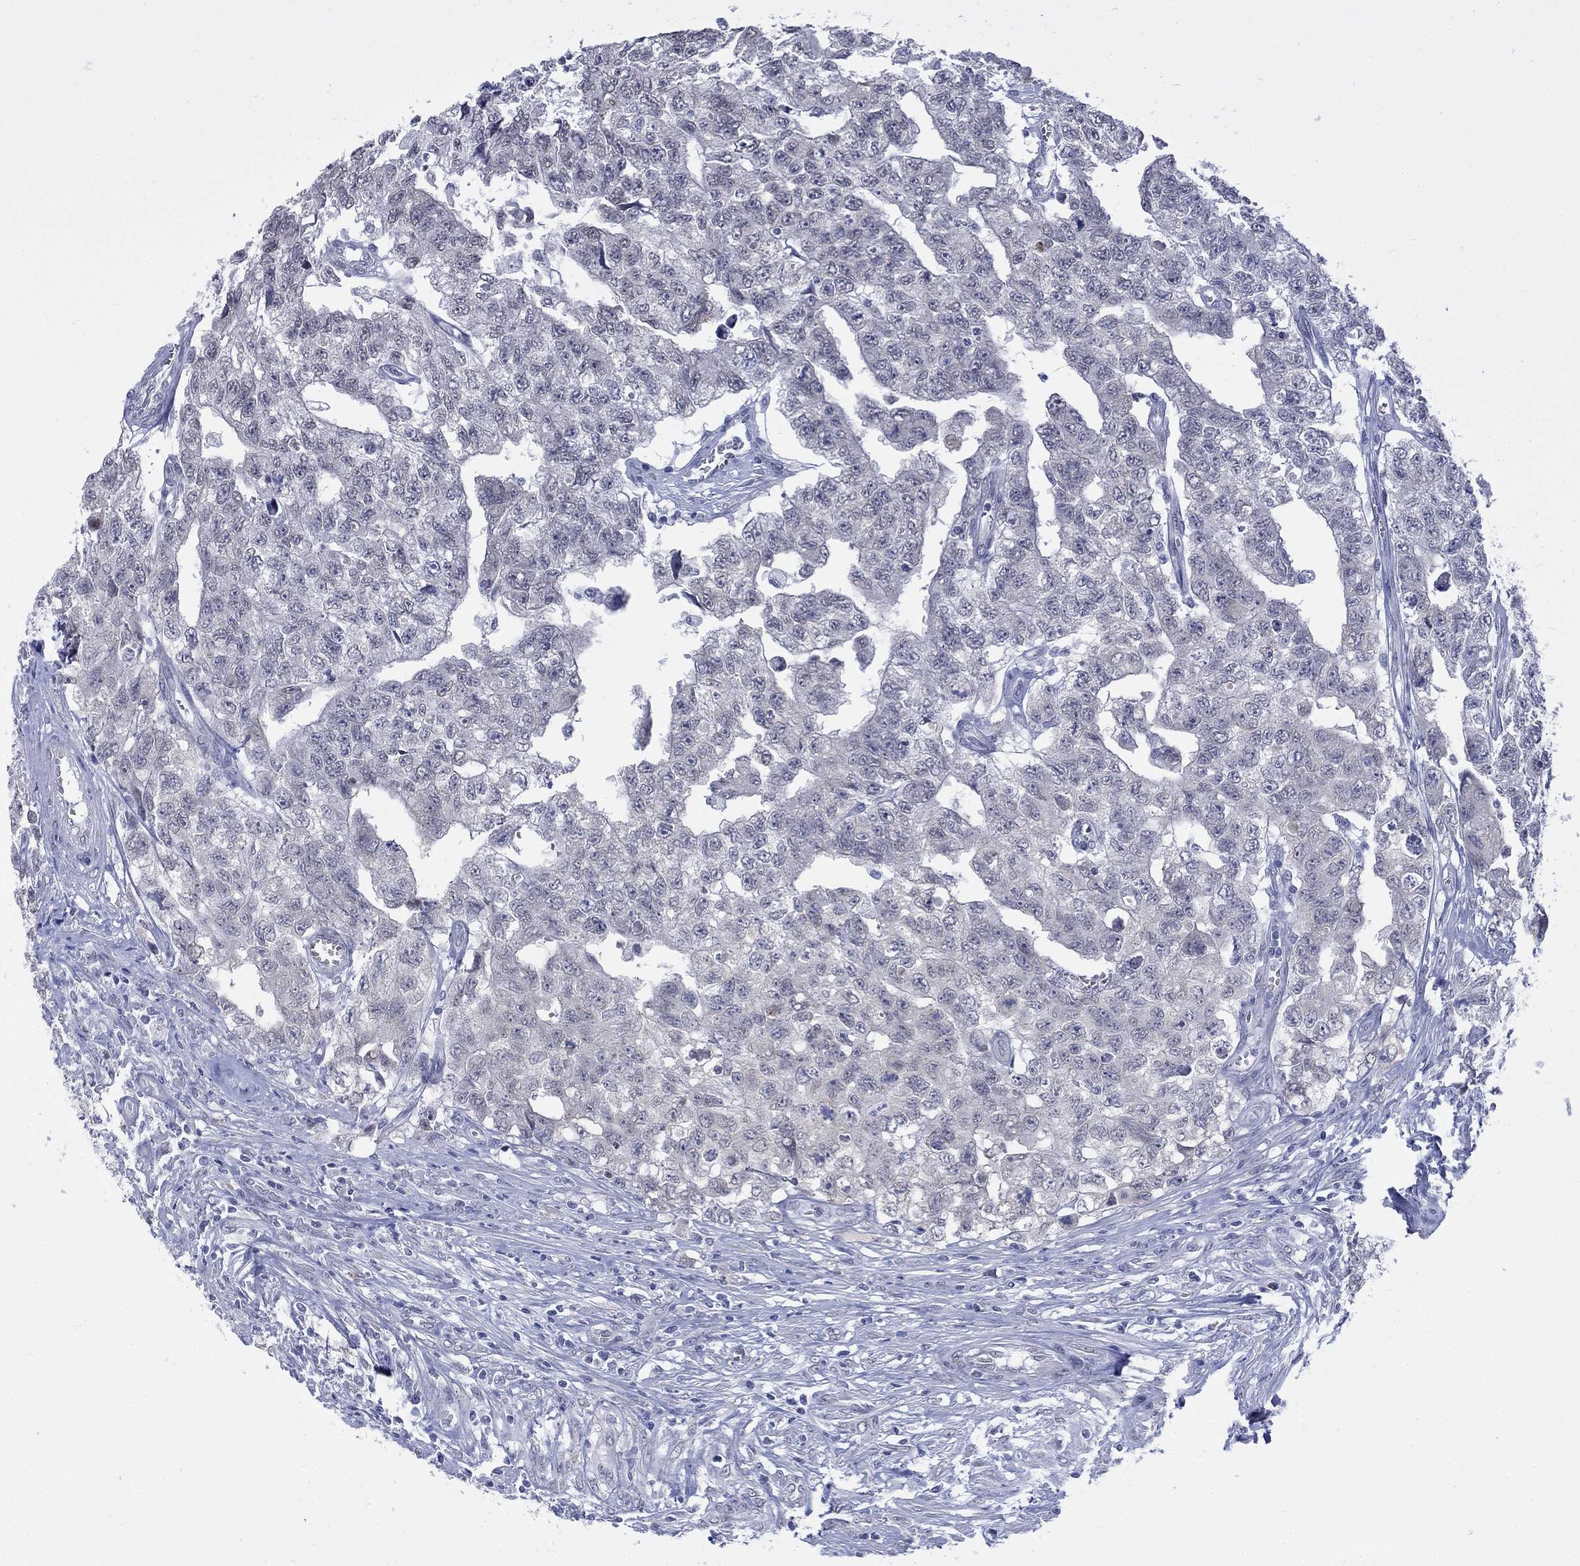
{"staining": {"intensity": "negative", "quantity": "none", "location": "none"}, "tissue": "testis cancer", "cell_type": "Tumor cells", "image_type": "cancer", "snomed": [{"axis": "morphology", "description": "Carcinoma, Embryonal, NOS"}, {"axis": "topography", "description": "Testis"}], "caption": "The IHC image has no significant staining in tumor cells of testis embryonal carcinoma tissue.", "gene": "ECEL1", "patient": {"sex": "male", "age": 24}}